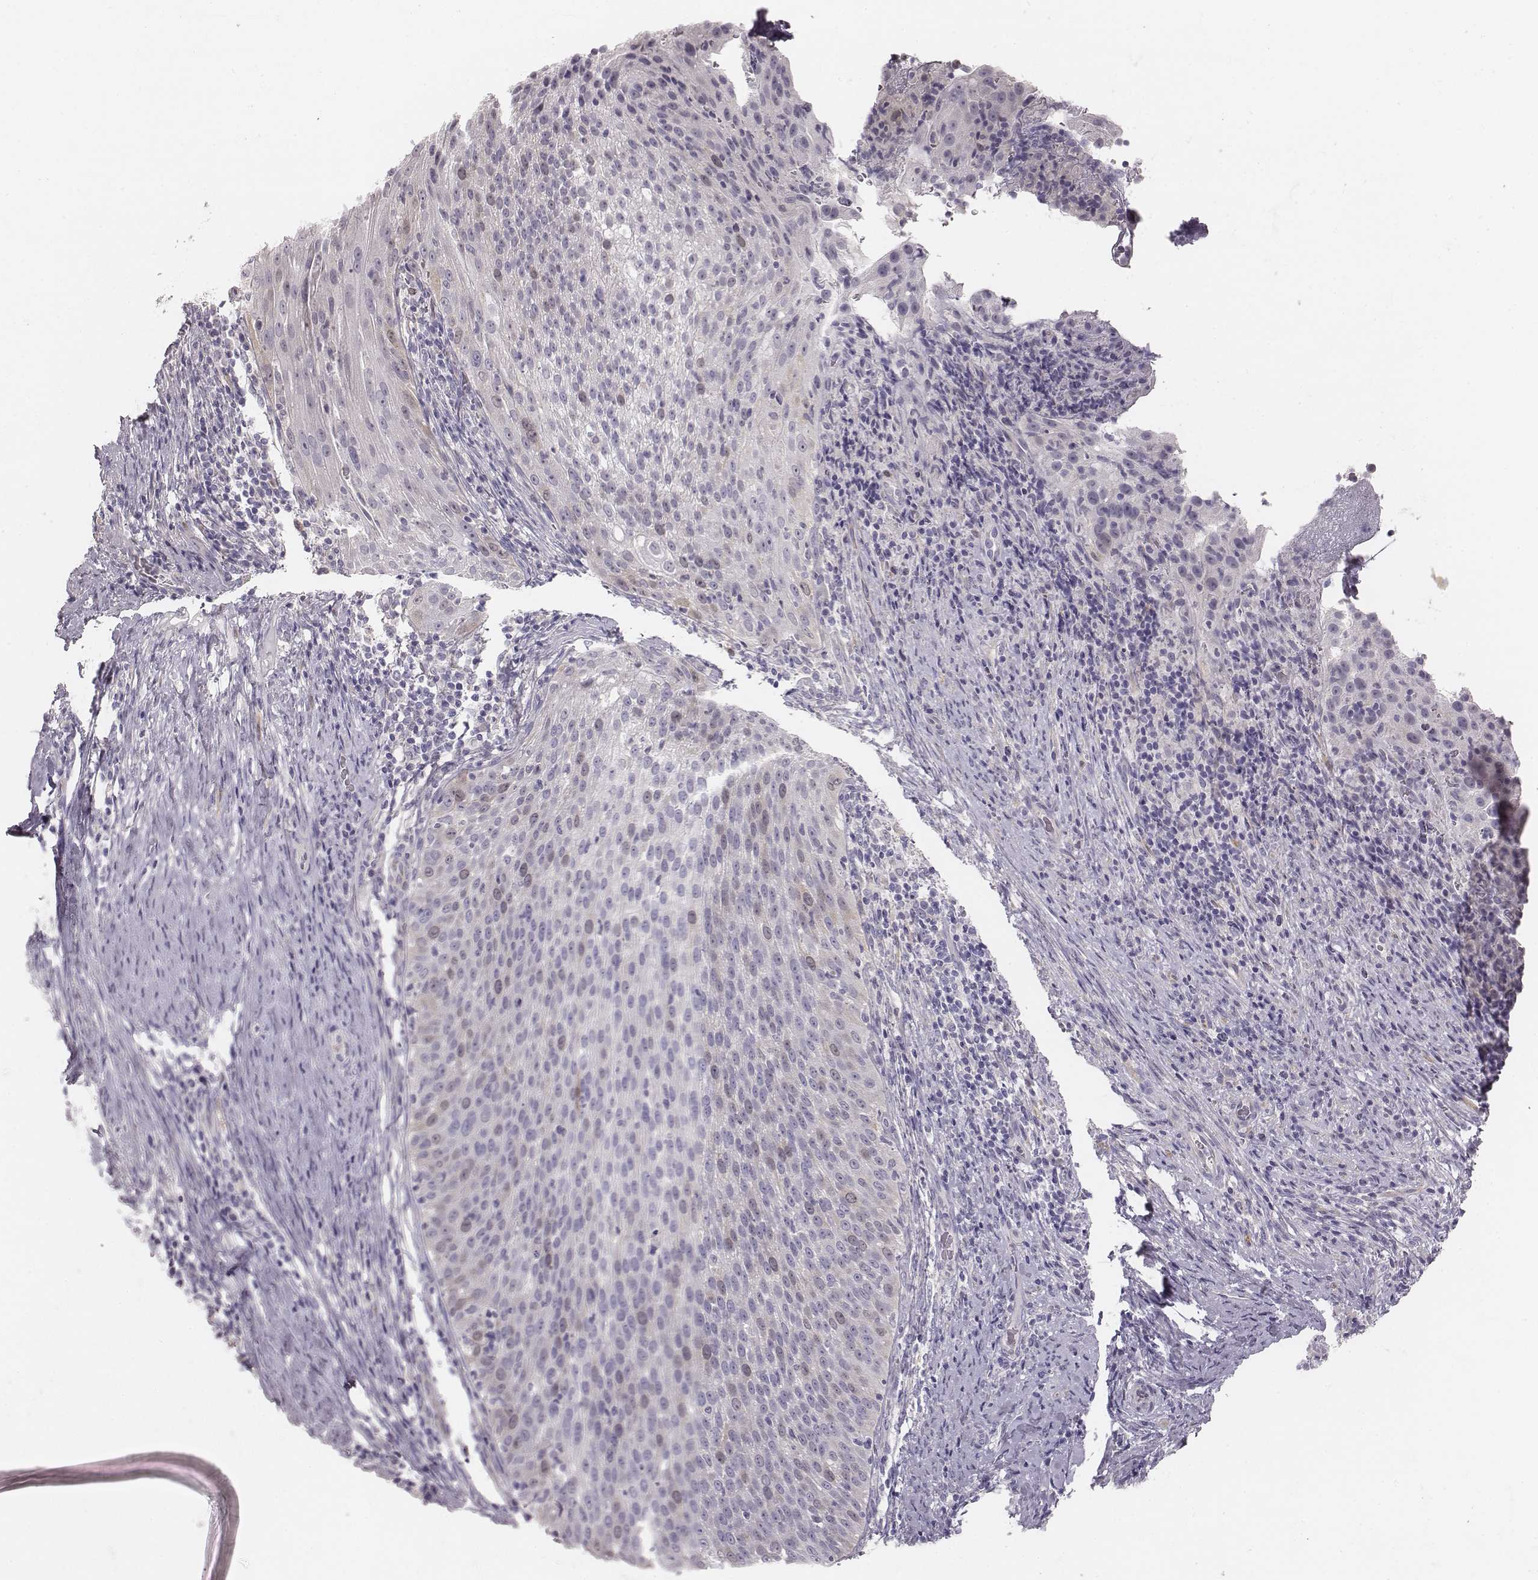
{"staining": {"intensity": "negative", "quantity": "none", "location": "none"}, "tissue": "cervical cancer", "cell_type": "Tumor cells", "image_type": "cancer", "snomed": [{"axis": "morphology", "description": "Squamous cell carcinoma, NOS"}, {"axis": "topography", "description": "Cervix"}], "caption": "The photomicrograph shows no significant staining in tumor cells of cervical cancer.", "gene": "PBK", "patient": {"sex": "female", "age": 51}}